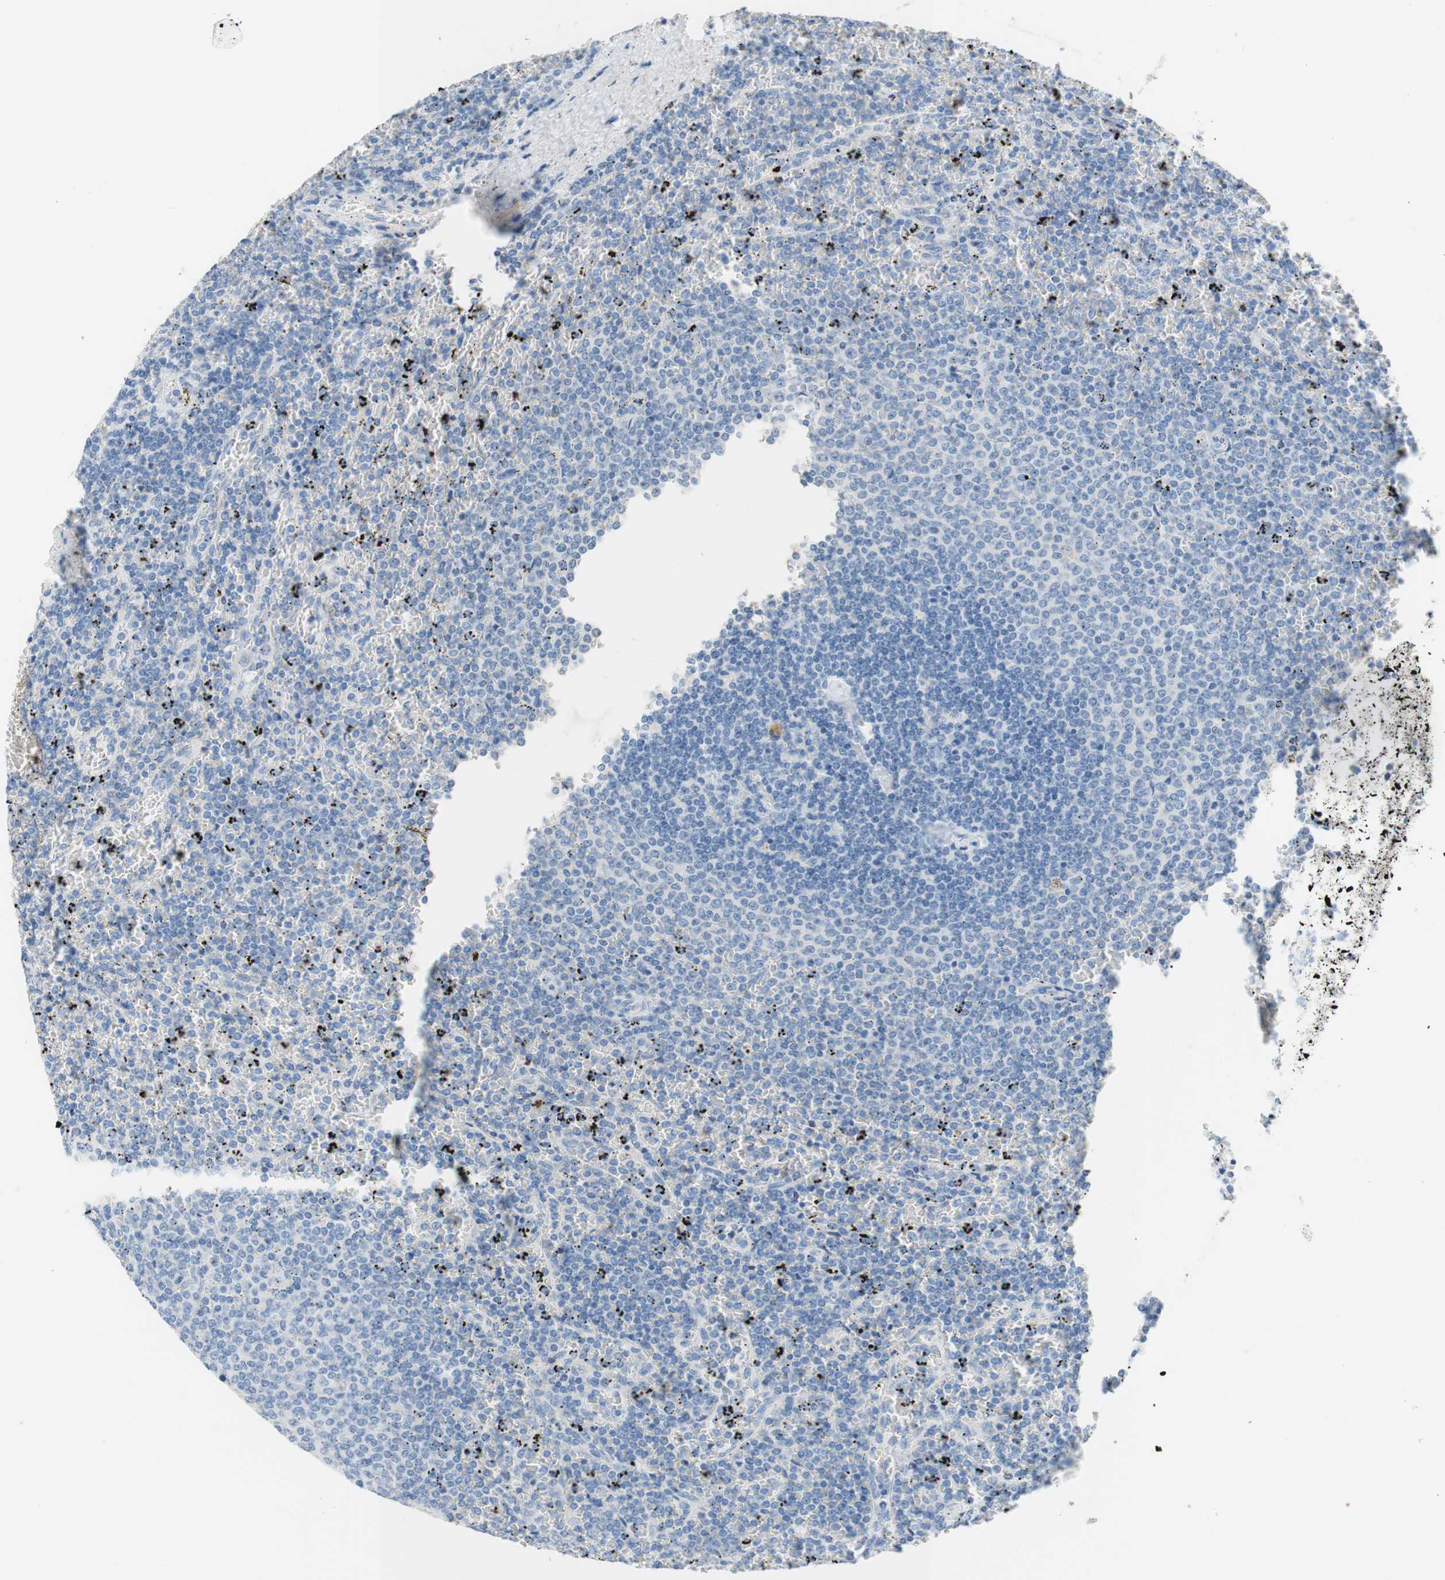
{"staining": {"intensity": "negative", "quantity": "none", "location": "none"}, "tissue": "lymphoma", "cell_type": "Tumor cells", "image_type": "cancer", "snomed": [{"axis": "morphology", "description": "Malignant lymphoma, non-Hodgkin's type, Low grade"}, {"axis": "topography", "description": "Spleen"}], "caption": "Tumor cells show no significant protein positivity in lymphoma. (Stains: DAB IHC with hematoxylin counter stain, Microscopy: brightfield microscopy at high magnification).", "gene": "POLR2J3", "patient": {"sex": "female", "age": 77}}